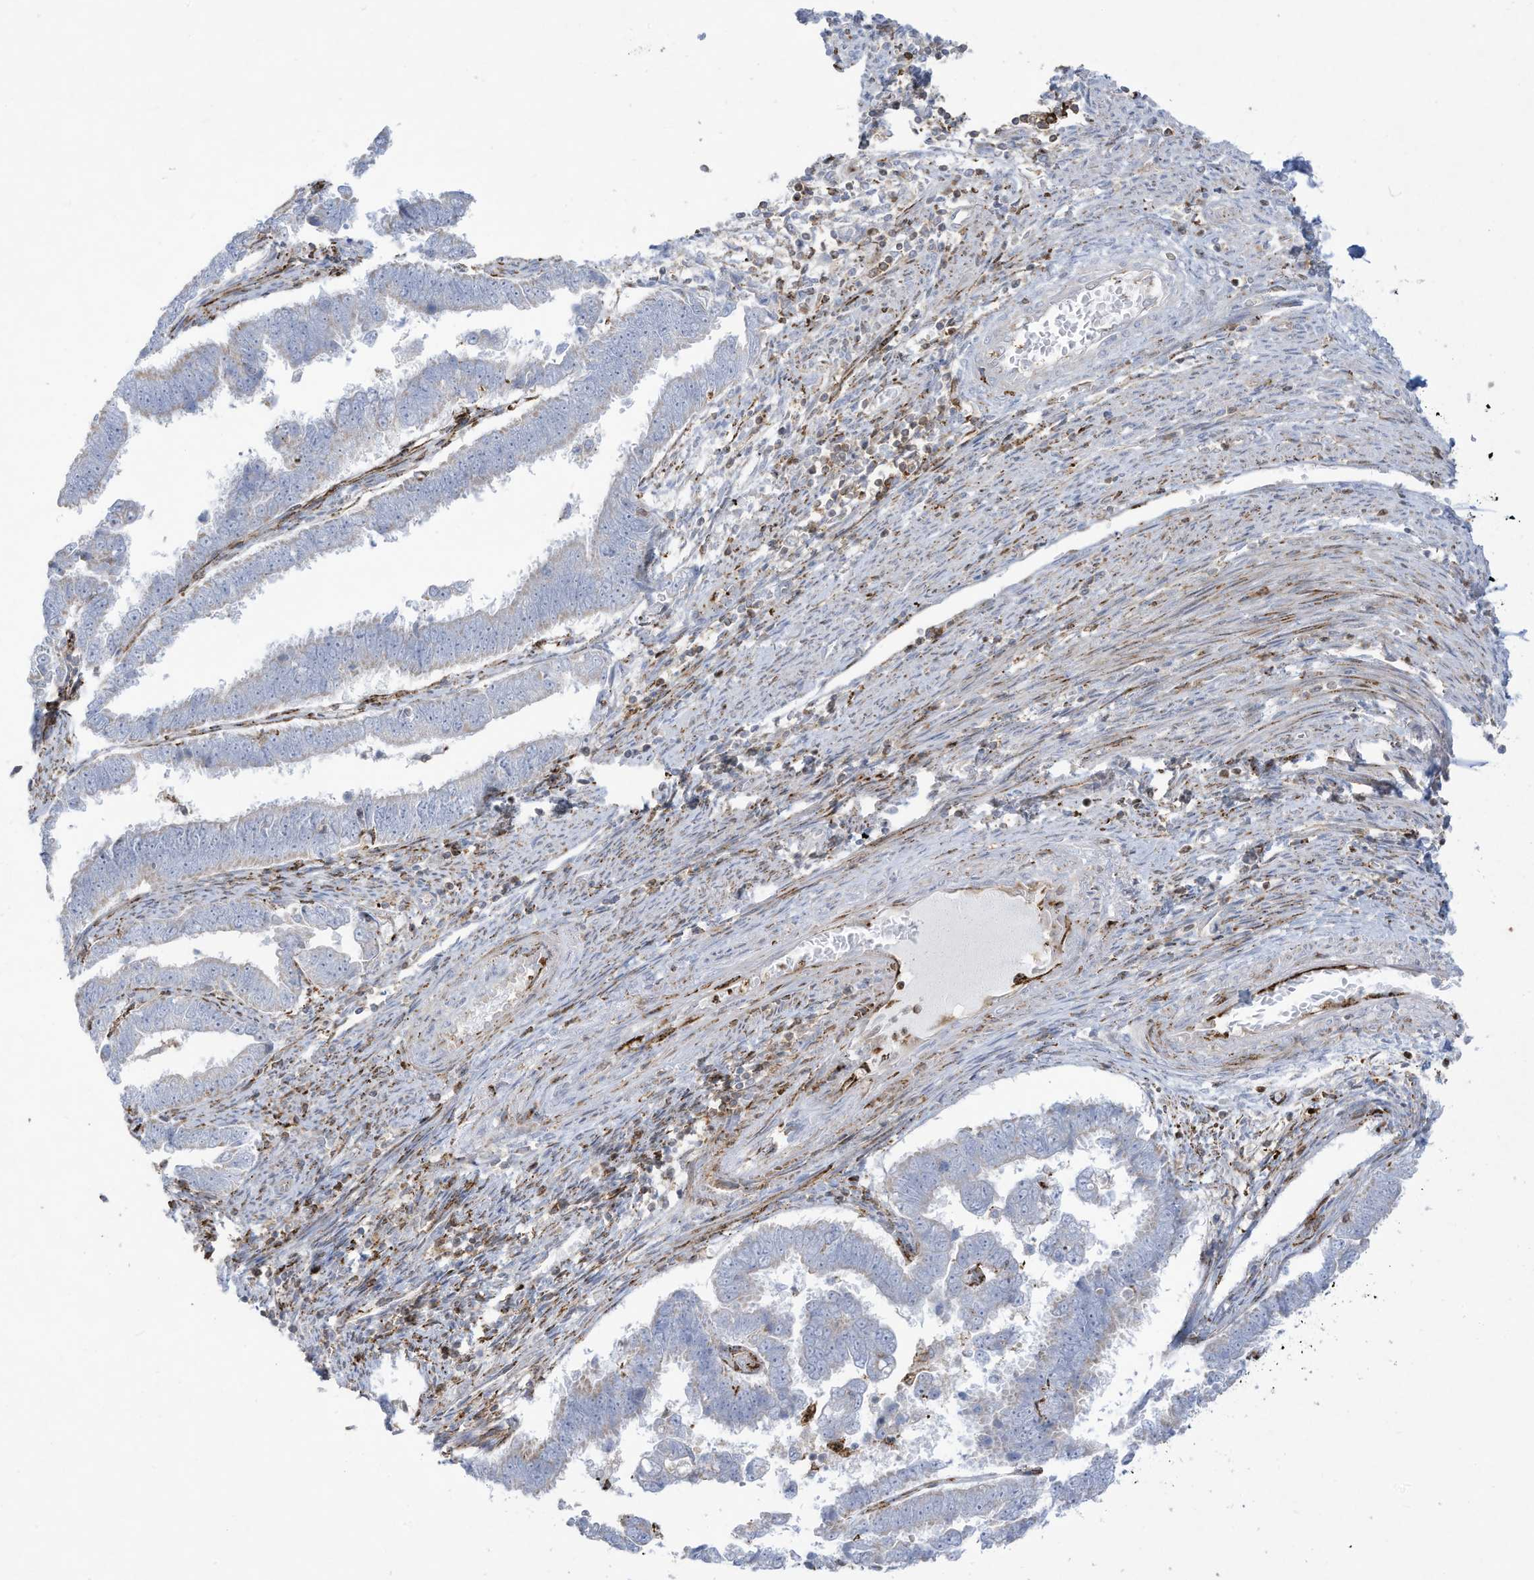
{"staining": {"intensity": "negative", "quantity": "none", "location": "none"}, "tissue": "endometrial cancer", "cell_type": "Tumor cells", "image_type": "cancer", "snomed": [{"axis": "morphology", "description": "Adenocarcinoma, NOS"}, {"axis": "topography", "description": "Endometrium"}], "caption": "The histopathology image demonstrates no significant expression in tumor cells of adenocarcinoma (endometrial). (IHC, brightfield microscopy, high magnification).", "gene": "THNSL2", "patient": {"sex": "female", "age": 75}}